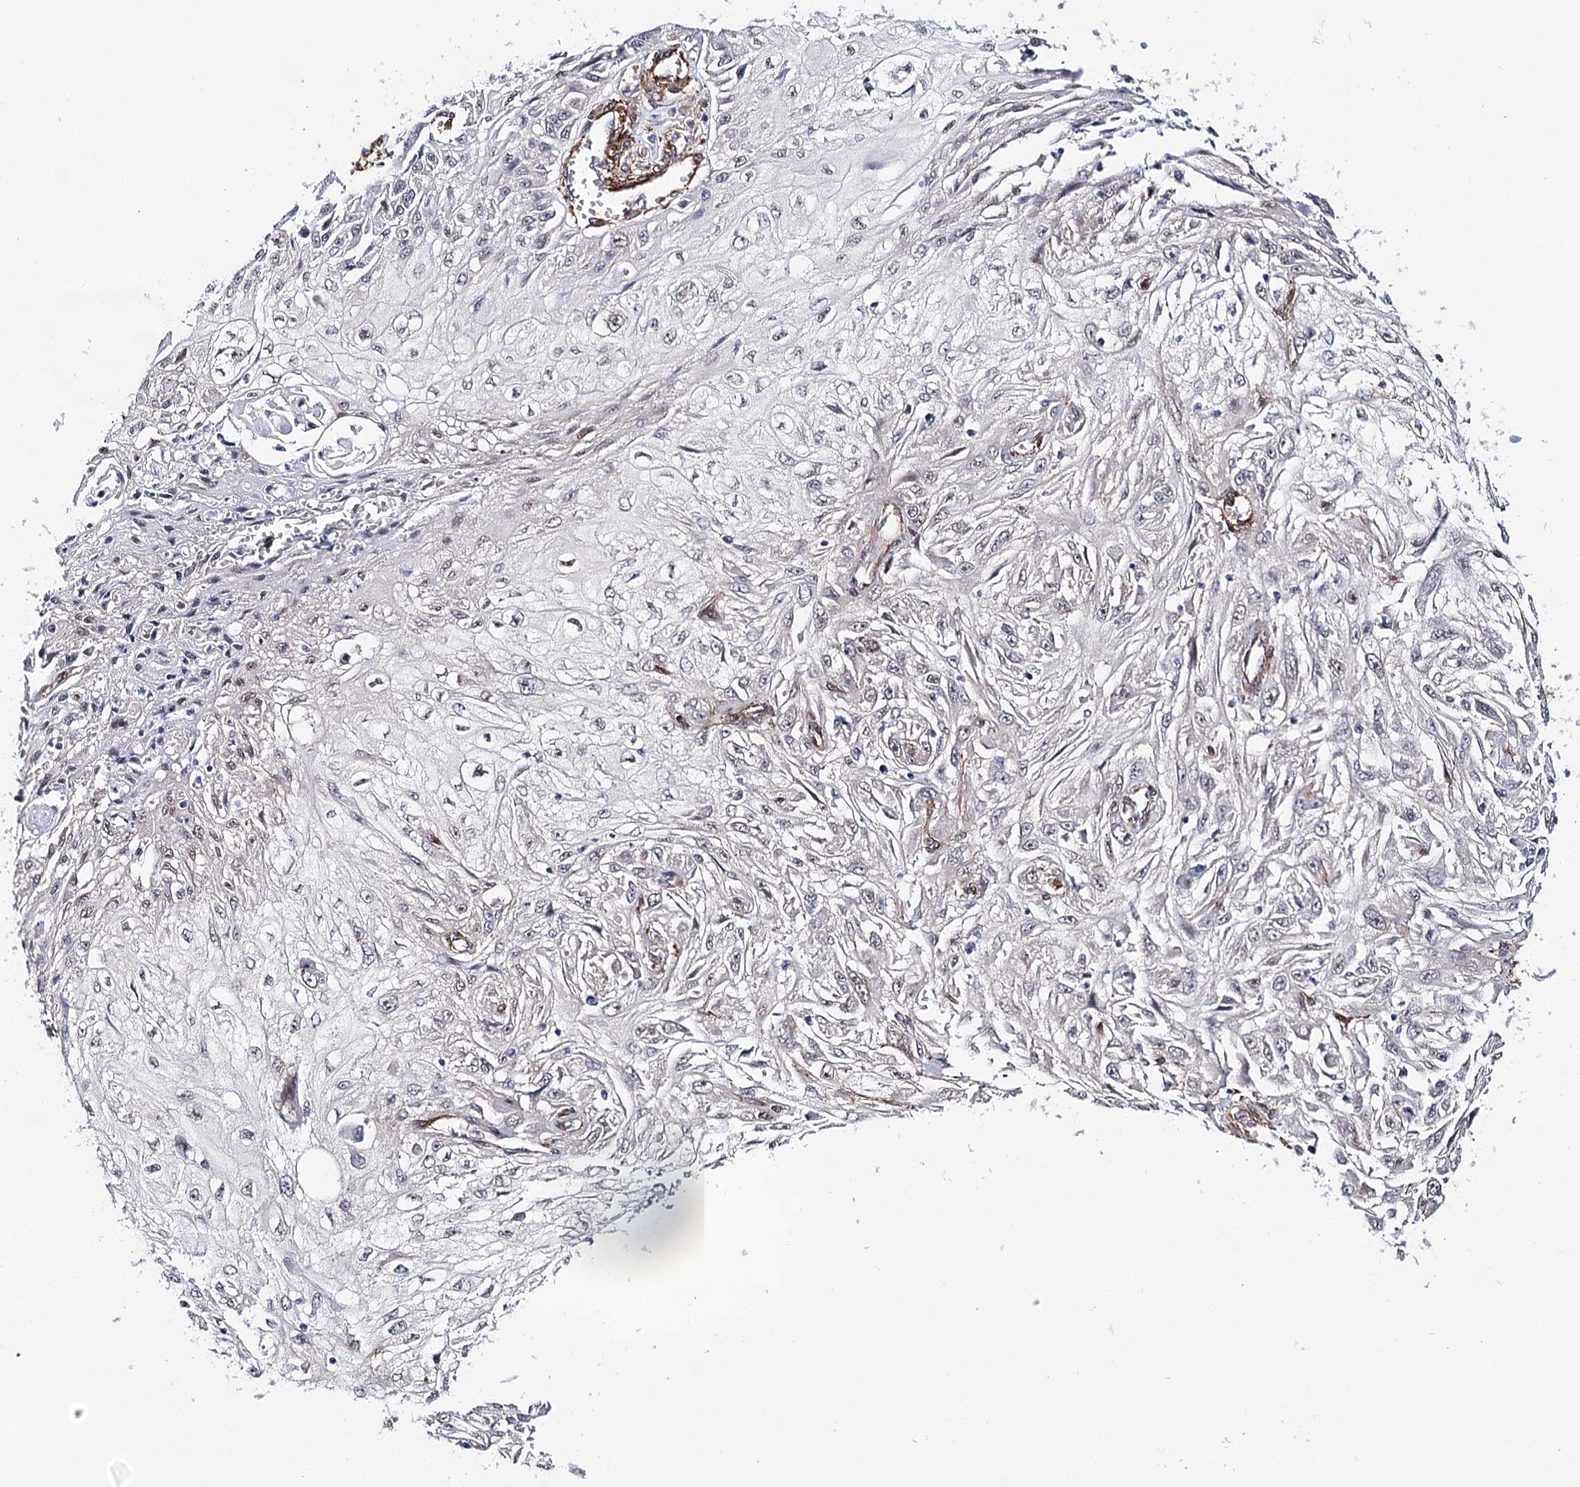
{"staining": {"intensity": "negative", "quantity": "none", "location": "none"}, "tissue": "skin cancer", "cell_type": "Tumor cells", "image_type": "cancer", "snomed": [{"axis": "morphology", "description": "Squamous cell carcinoma, NOS"}, {"axis": "topography", "description": "Skin"}], "caption": "The photomicrograph displays no significant positivity in tumor cells of skin cancer.", "gene": "PPP2R5B", "patient": {"sex": "male", "age": 75}}